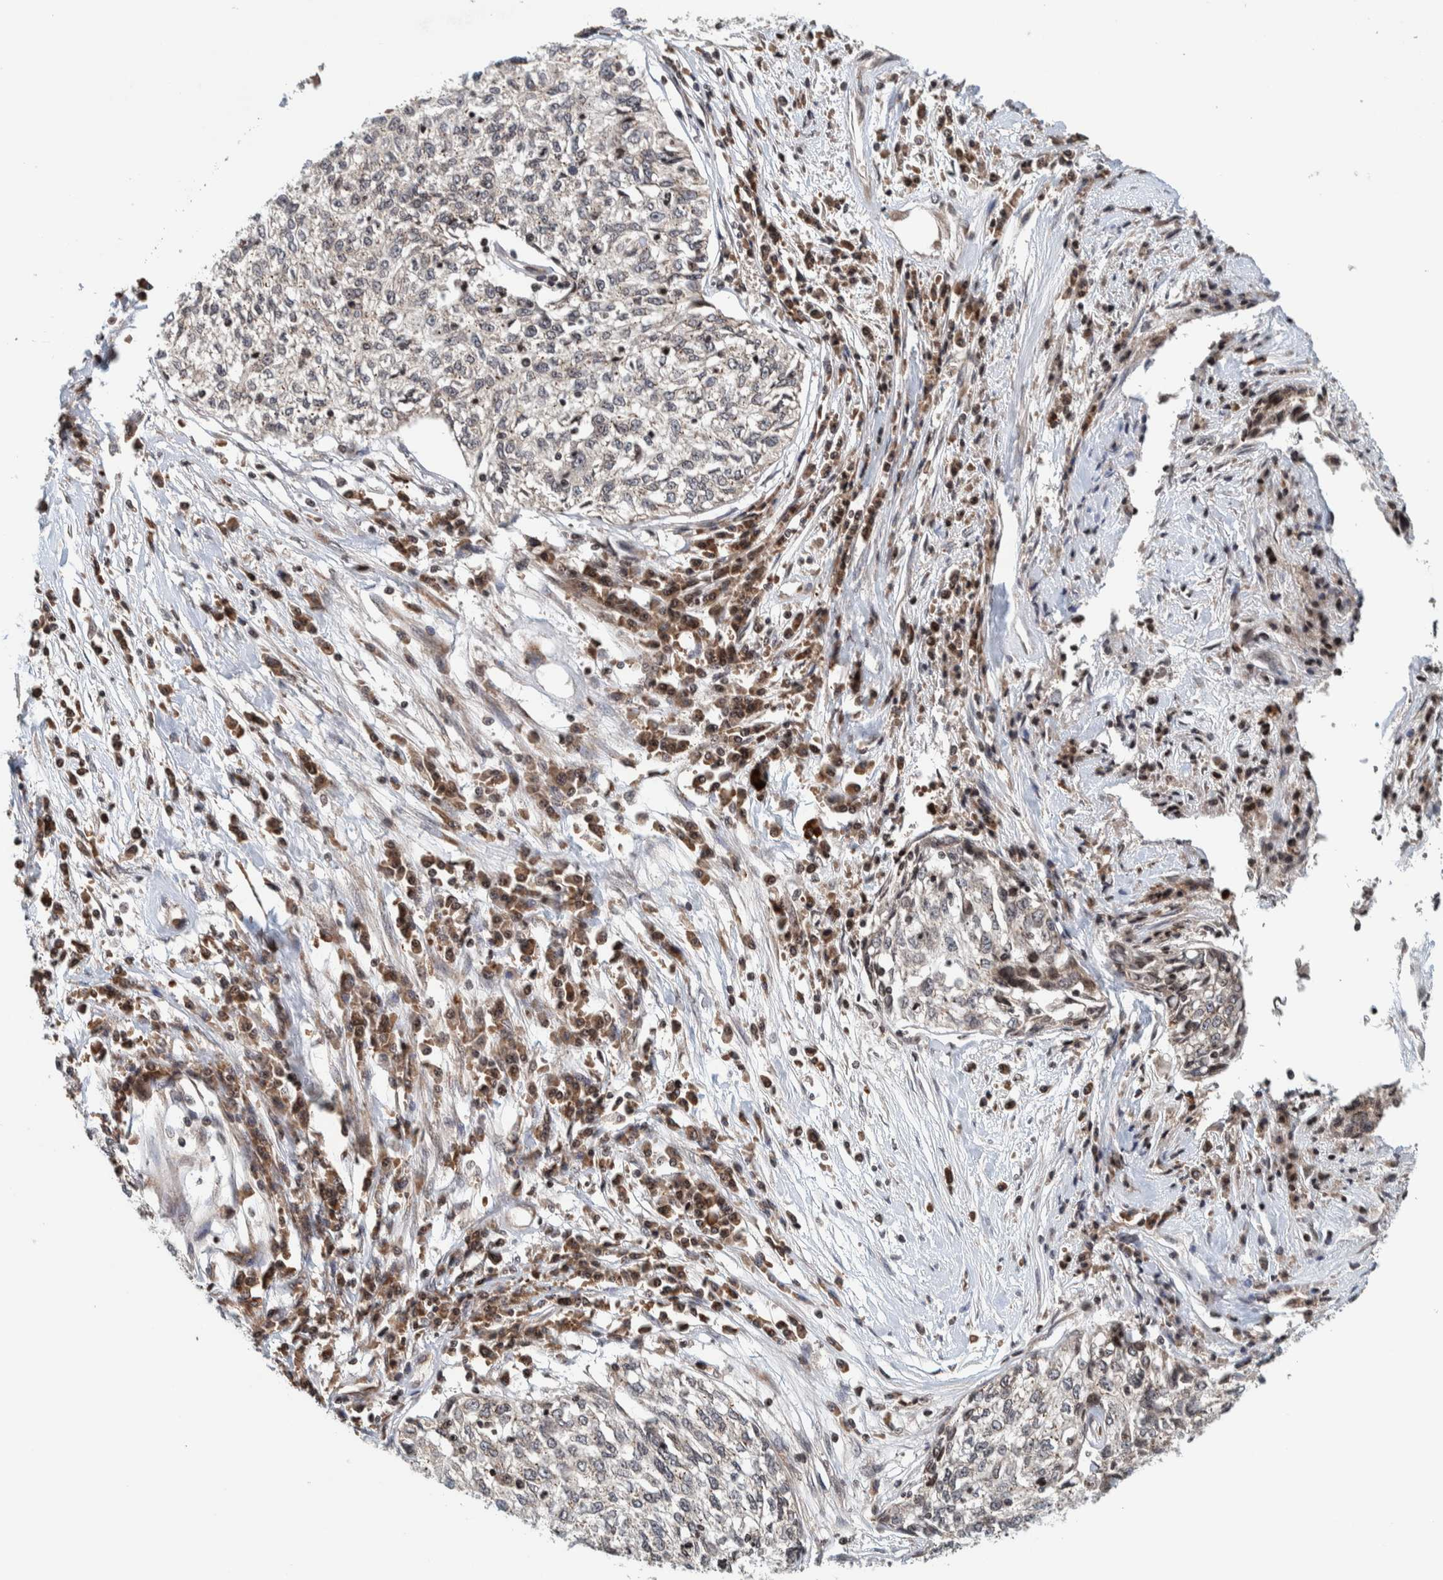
{"staining": {"intensity": "negative", "quantity": "none", "location": "none"}, "tissue": "cervical cancer", "cell_type": "Tumor cells", "image_type": "cancer", "snomed": [{"axis": "morphology", "description": "Squamous cell carcinoma, NOS"}, {"axis": "topography", "description": "Cervix"}], "caption": "The photomicrograph demonstrates no significant positivity in tumor cells of cervical cancer.", "gene": "CCDC182", "patient": {"sex": "female", "age": 57}}